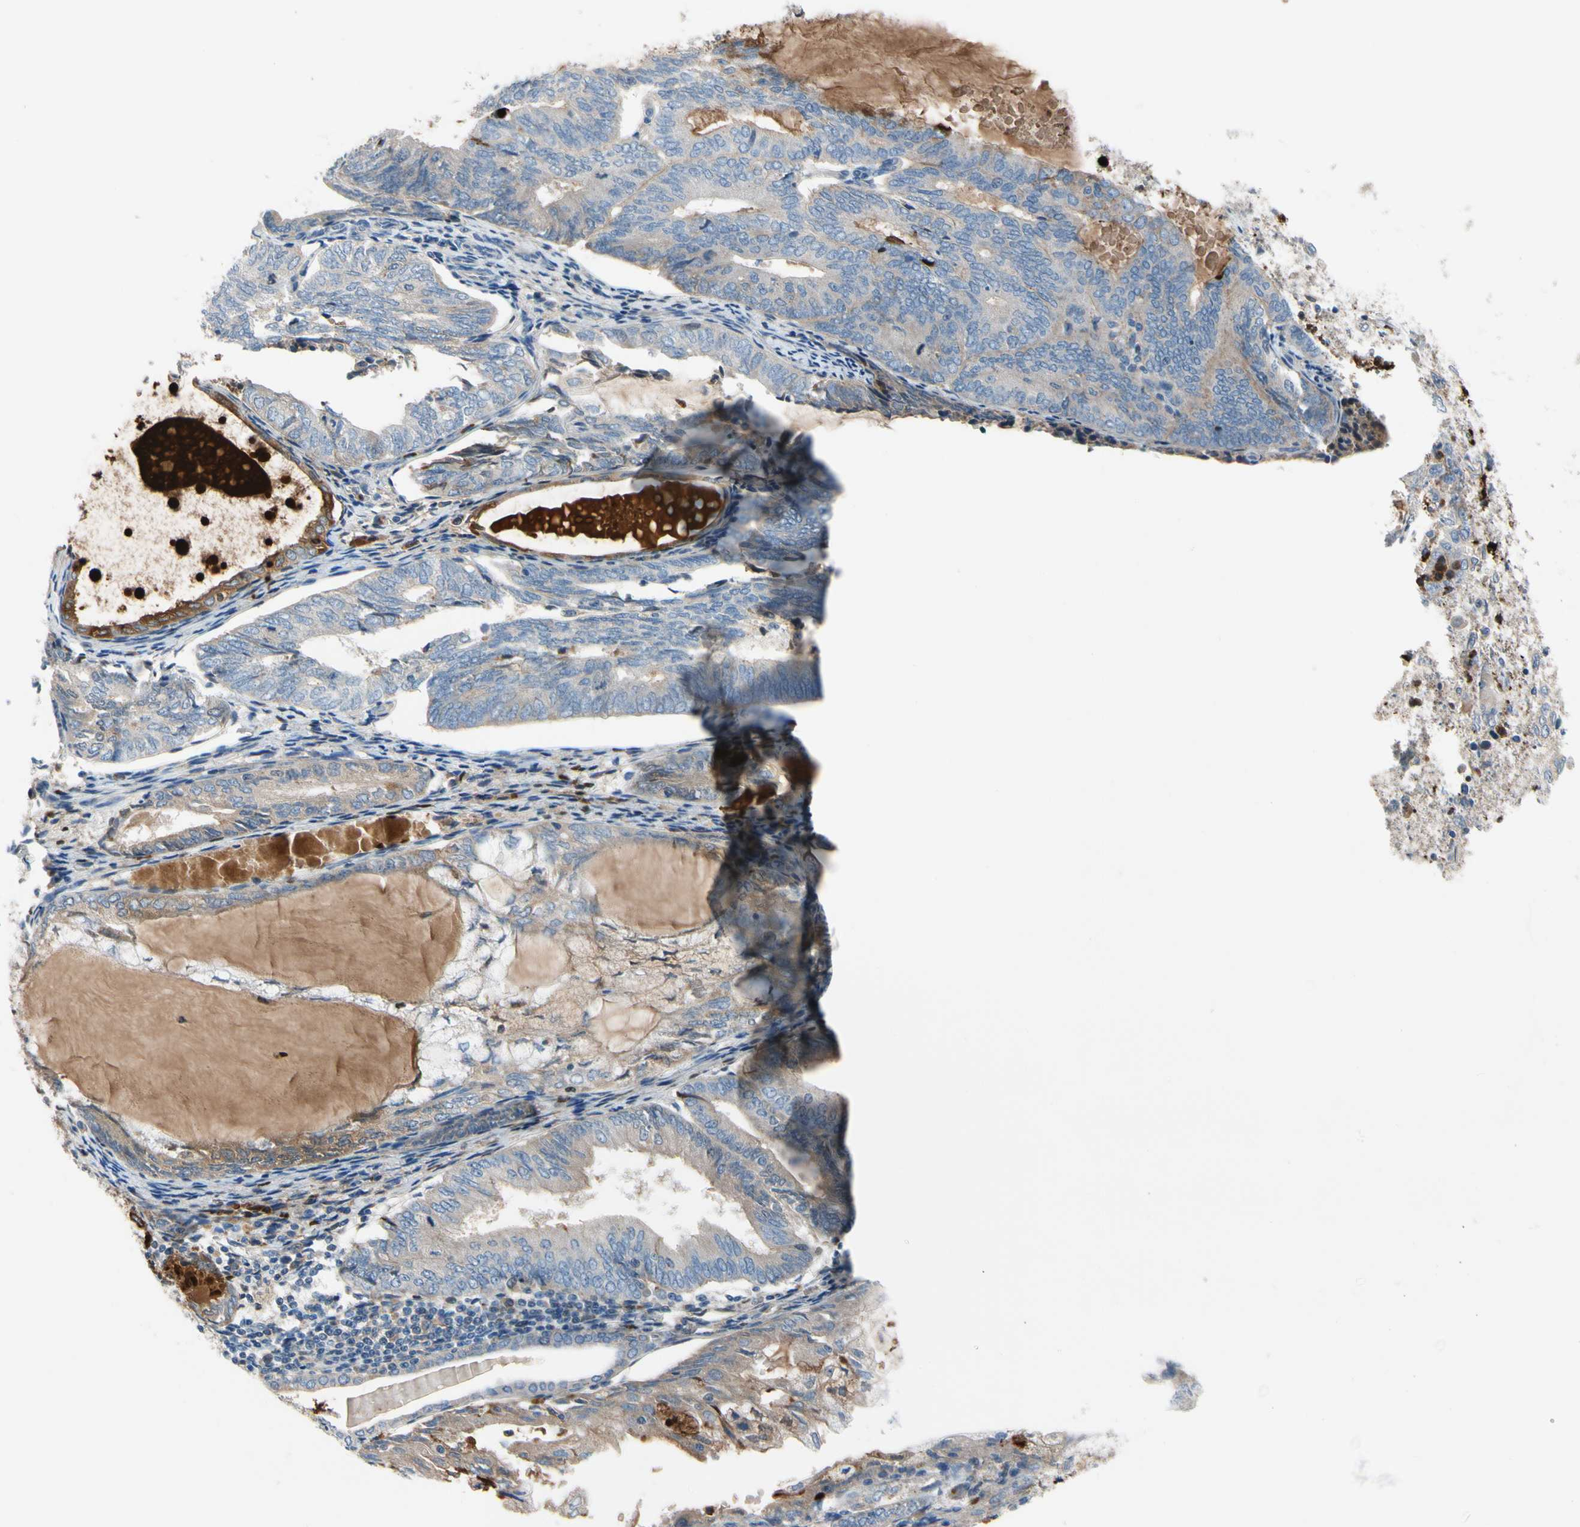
{"staining": {"intensity": "weak", "quantity": "<25%", "location": "cytoplasmic/membranous"}, "tissue": "endometrial cancer", "cell_type": "Tumor cells", "image_type": "cancer", "snomed": [{"axis": "morphology", "description": "Adenocarcinoma, NOS"}, {"axis": "topography", "description": "Endometrium"}], "caption": "A high-resolution image shows IHC staining of endometrial cancer, which displays no significant expression in tumor cells.", "gene": "HJURP", "patient": {"sex": "female", "age": 81}}